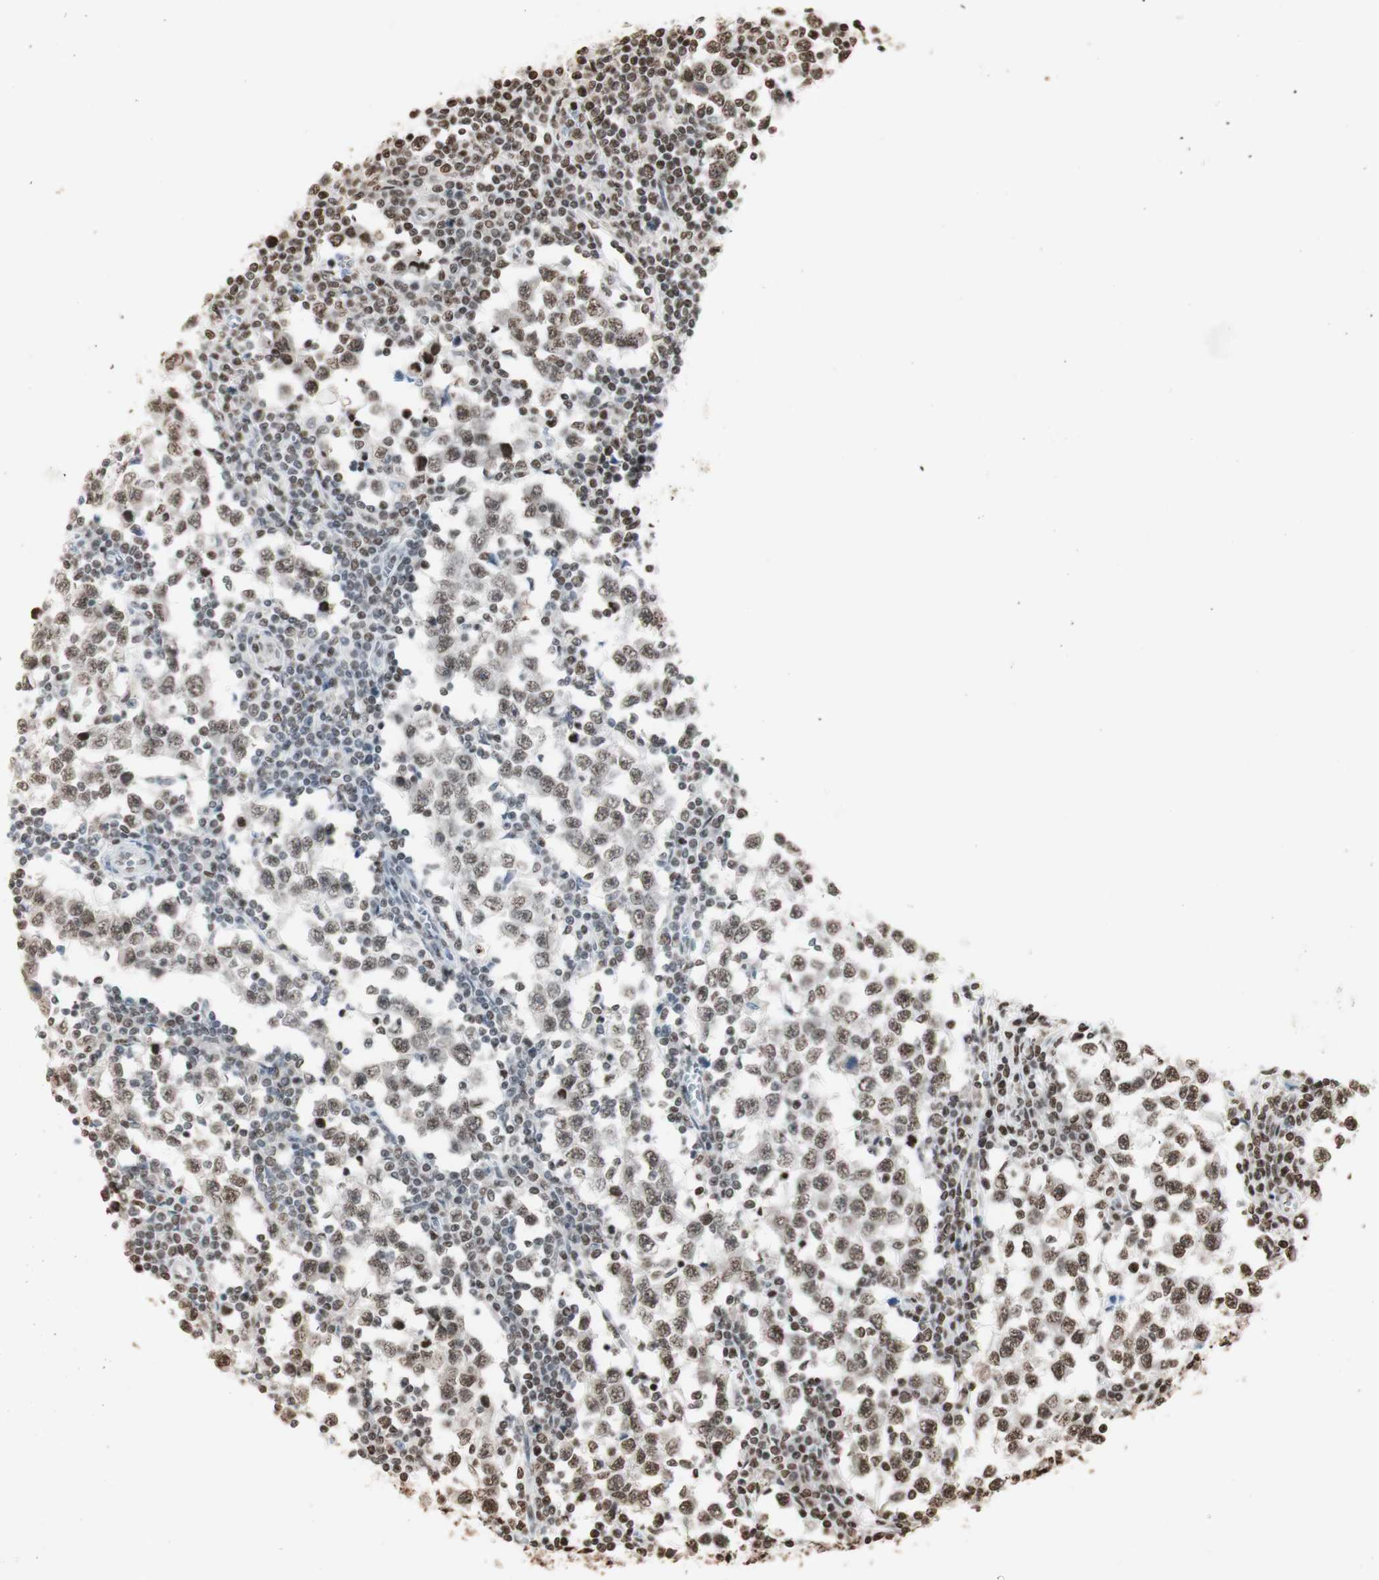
{"staining": {"intensity": "weak", "quantity": ">75%", "location": "nuclear"}, "tissue": "testis cancer", "cell_type": "Tumor cells", "image_type": "cancer", "snomed": [{"axis": "morphology", "description": "Seminoma, NOS"}, {"axis": "topography", "description": "Testis"}], "caption": "A histopathology image of human testis cancer stained for a protein demonstrates weak nuclear brown staining in tumor cells. The protein is shown in brown color, while the nuclei are stained blue.", "gene": "HNRNPA2B1", "patient": {"sex": "male", "age": 65}}